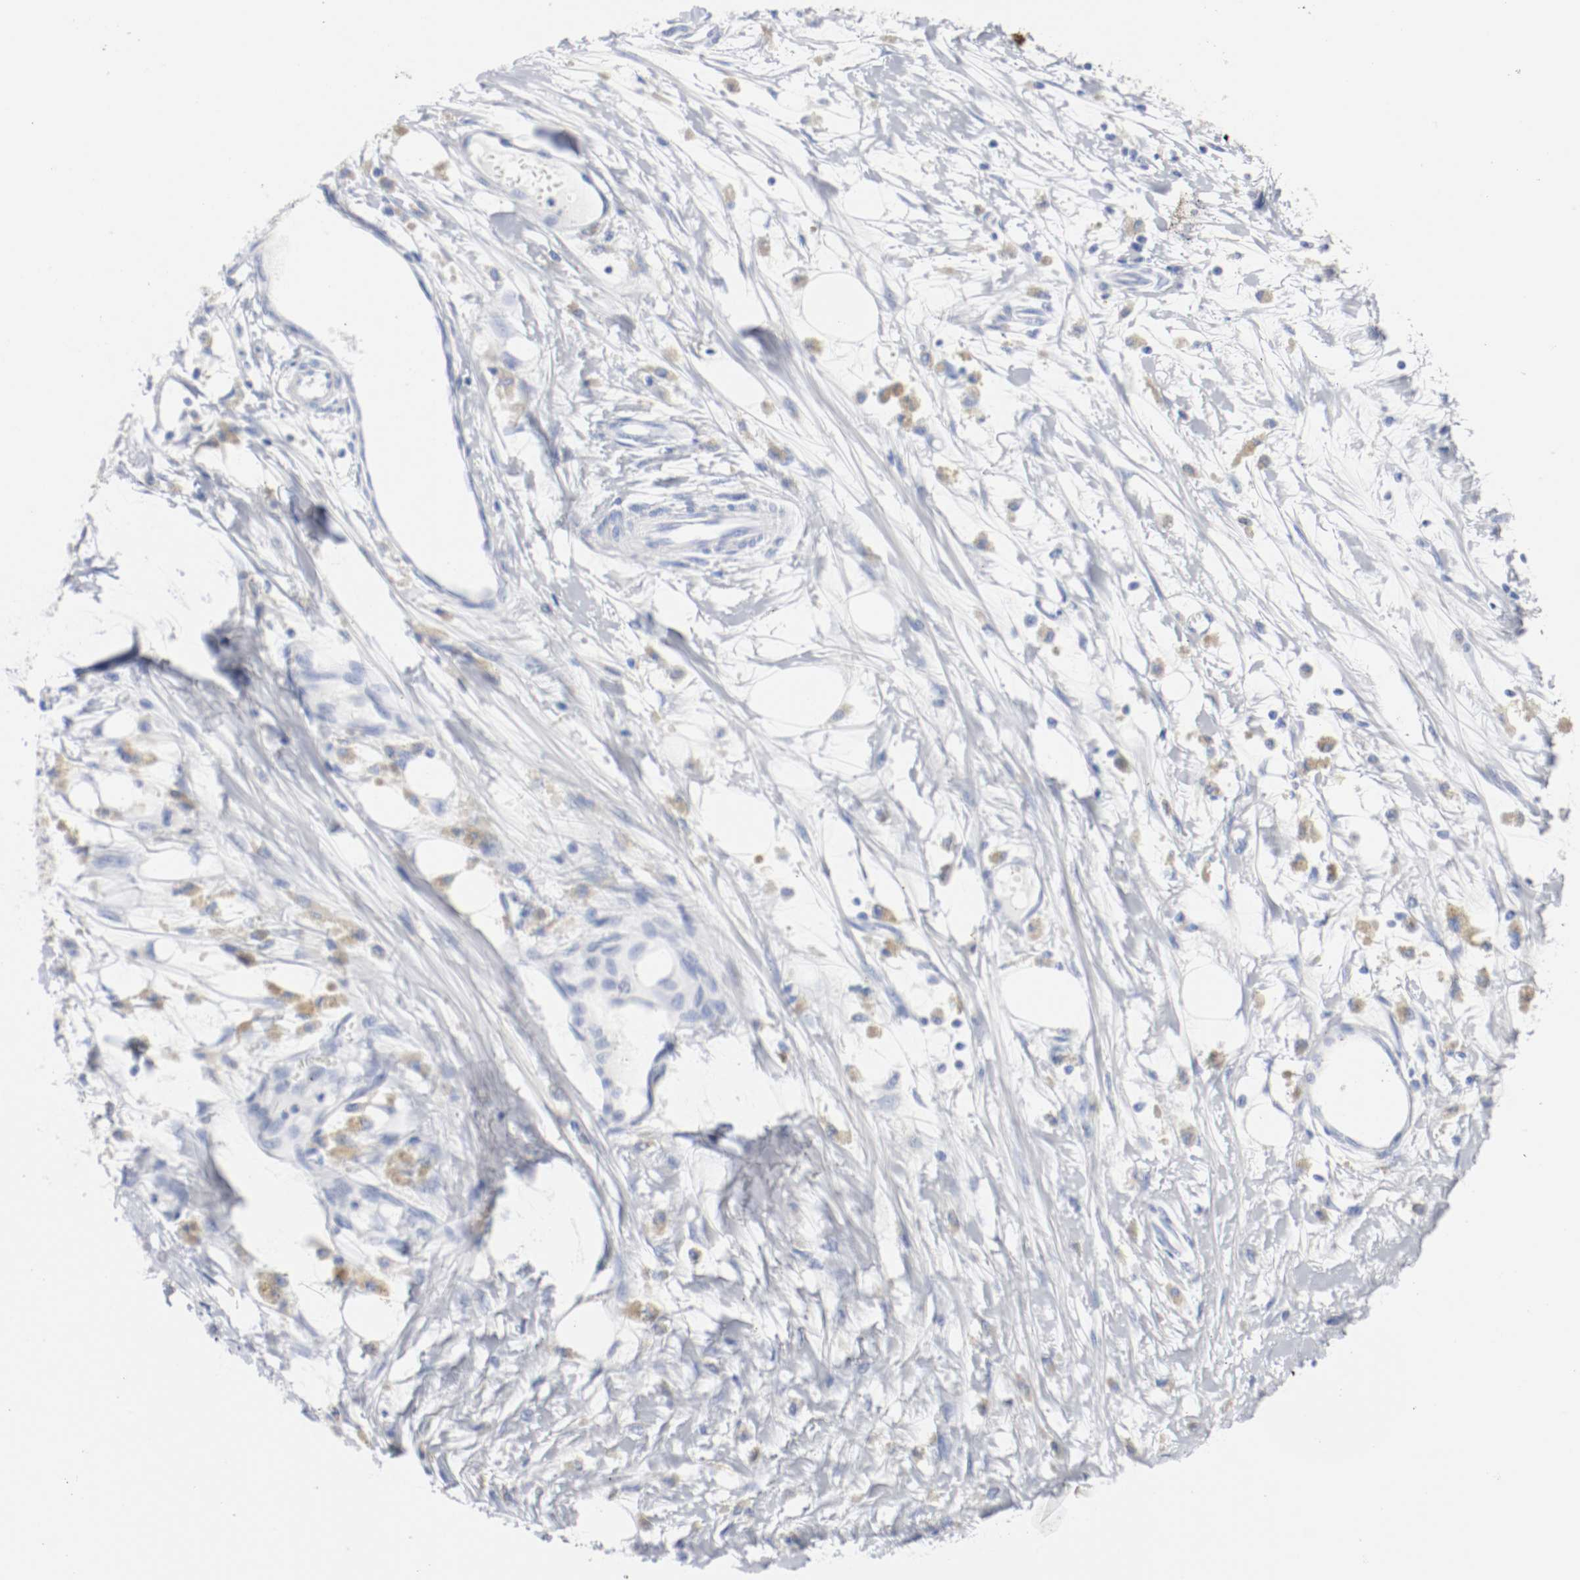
{"staining": {"intensity": "negative", "quantity": "none", "location": "none"}, "tissue": "melanoma", "cell_type": "Tumor cells", "image_type": "cancer", "snomed": [{"axis": "morphology", "description": "Malignant melanoma, Metastatic site"}, {"axis": "topography", "description": "Lymph node"}], "caption": "Image shows no significant protein expression in tumor cells of malignant melanoma (metastatic site). (Stains: DAB (3,3'-diaminobenzidine) IHC with hematoxylin counter stain, Microscopy: brightfield microscopy at high magnification).", "gene": "GAD1", "patient": {"sex": "male", "age": 59}}